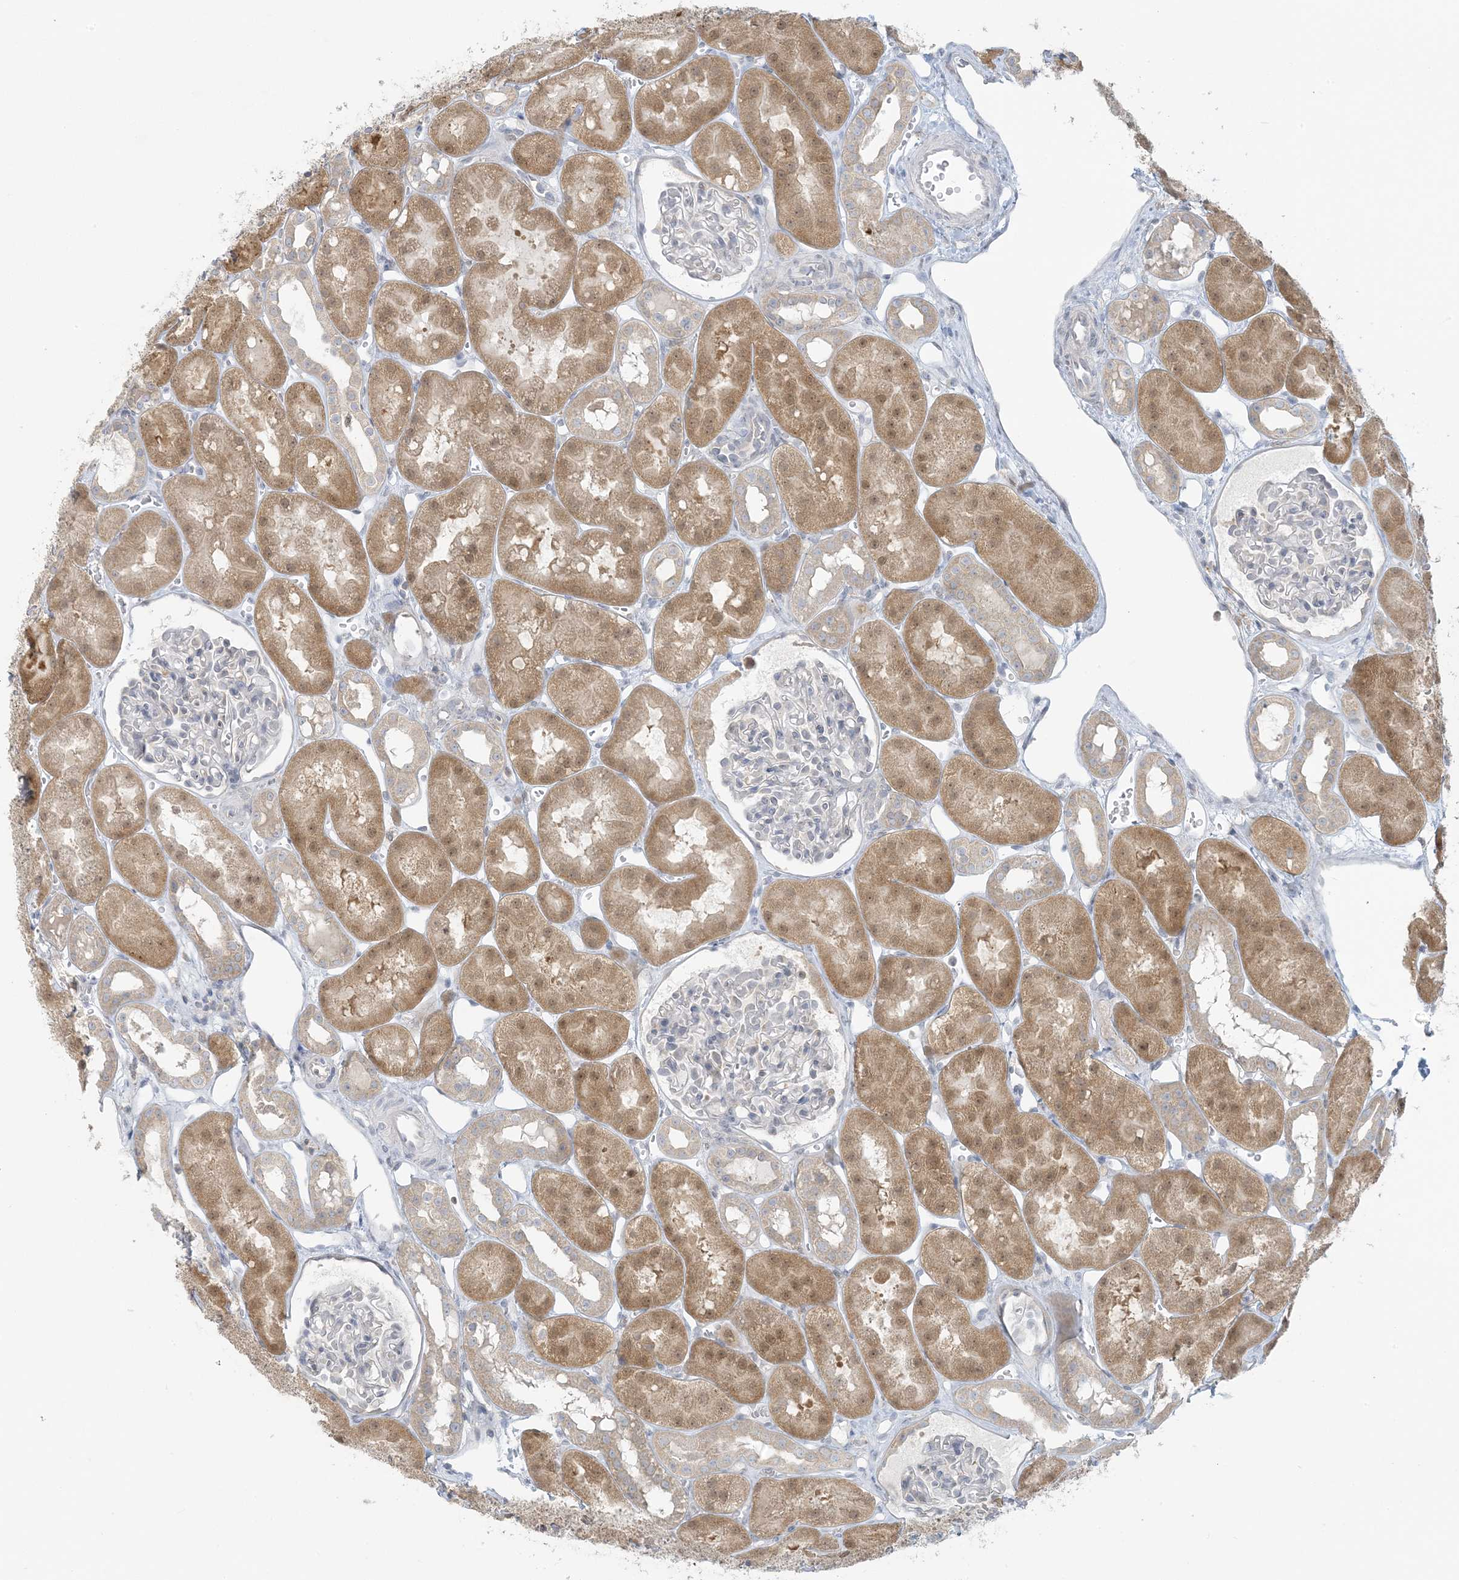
{"staining": {"intensity": "negative", "quantity": "none", "location": "none"}, "tissue": "kidney", "cell_type": "Cells in glomeruli", "image_type": "normal", "snomed": [{"axis": "morphology", "description": "Normal tissue, NOS"}, {"axis": "topography", "description": "Kidney"}], "caption": "Immunohistochemistry of unremarkable kidney demonstrates no positivity in cells in glomeruli.", "gene": "EEFSEC", "patient": {"sex": "male", "age": 16}}